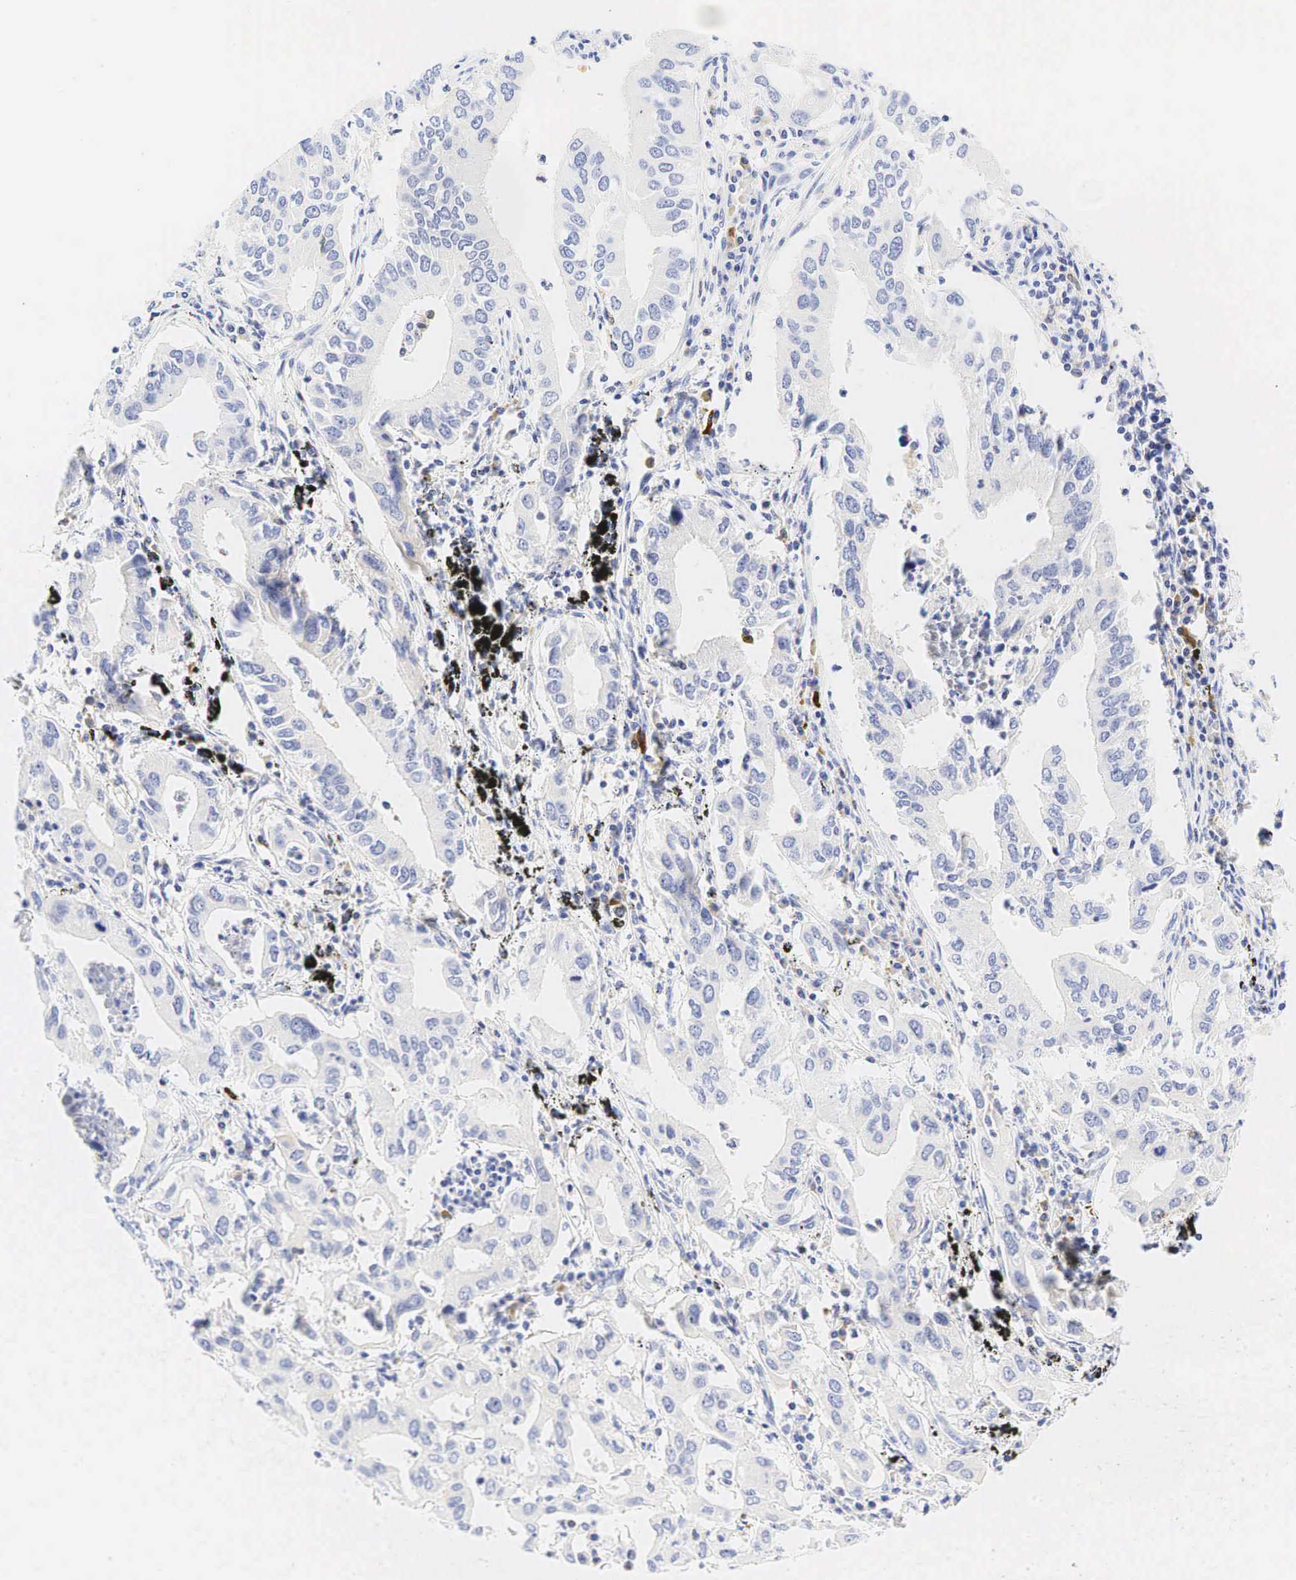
{"staining": {"intensity": "negative", "quantity": "none", "location": "none"}, "tissue": "lung cancer", "cell_type": "Tumor cells", "image_type": "cancer", "snomed": [{"axis": "morphology", "description": "Adenocarcinoma, NOS"}, {"axis": "topography", "description": "Lung"}], "caption": "DAB (3,3'-diaminobenzidine) immunohistochemical staining of lung cancer (adenocarcinoma) demonstrates no significant staining in tumor cells. The staining is performed using DAB brown chromogen with nuclei counter-stained in using hematoxylin.", "gene": "TNFRSF8", "patient": {"sex": "male", "age": 48}}